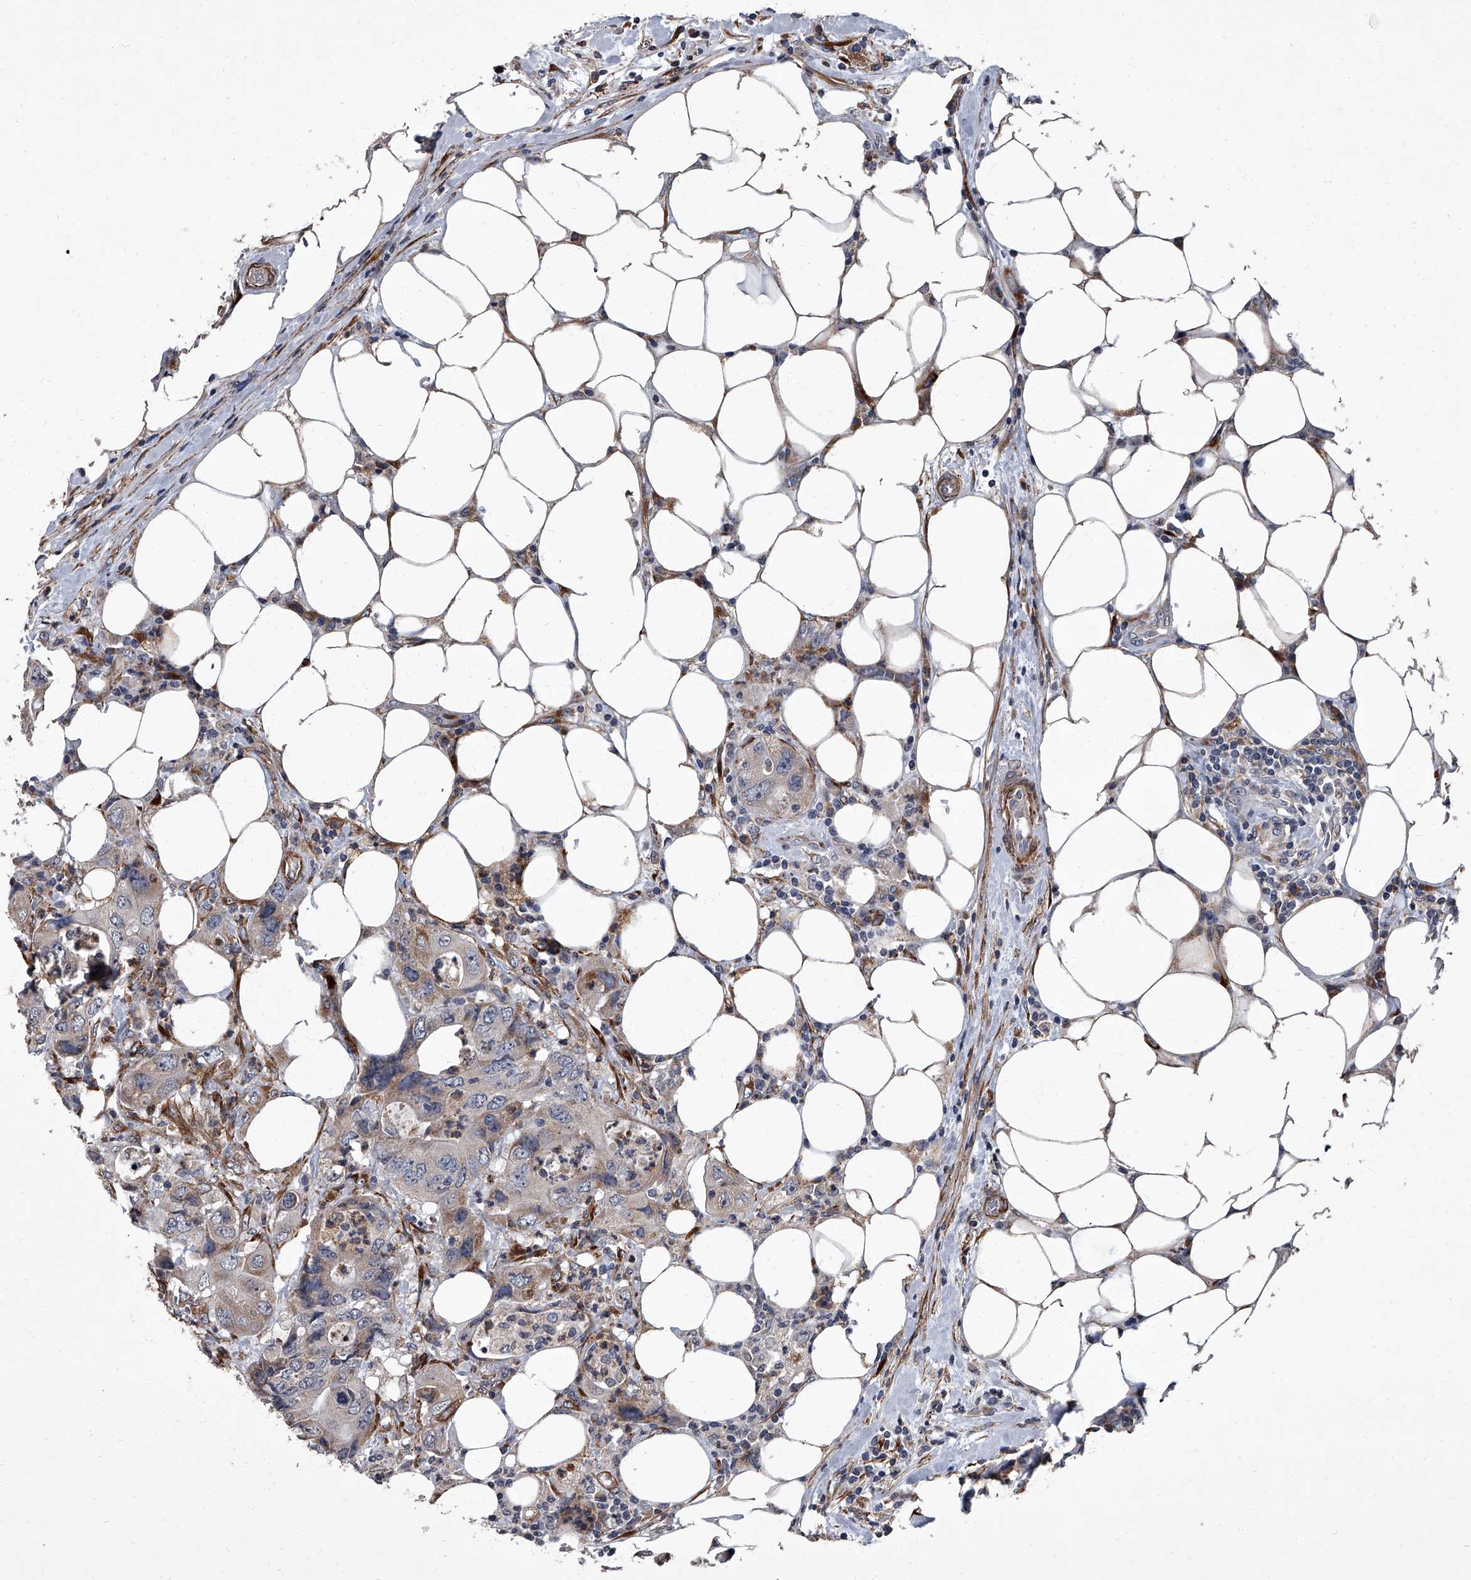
{"staining": {"intensity": "weak", "quantity": "<25%", "location": "cytoplasmic/membranous"}, "tissue": "colorectal cancer", "cell_type": "Tumor cells", "image_type": "cancer", "snomed": [{"axis": "morphology", "description": "Adenocarcinoma, NOS"}, {"axis": "topography", "description": "Colon"}], "caption": "Colorectal cancer stained for a protein using immunohistochemistry (IHC) demonstrates no positivity tumor cells.", "gene": "SIRT4", "patient": {"sex": "male", "age": 71}}